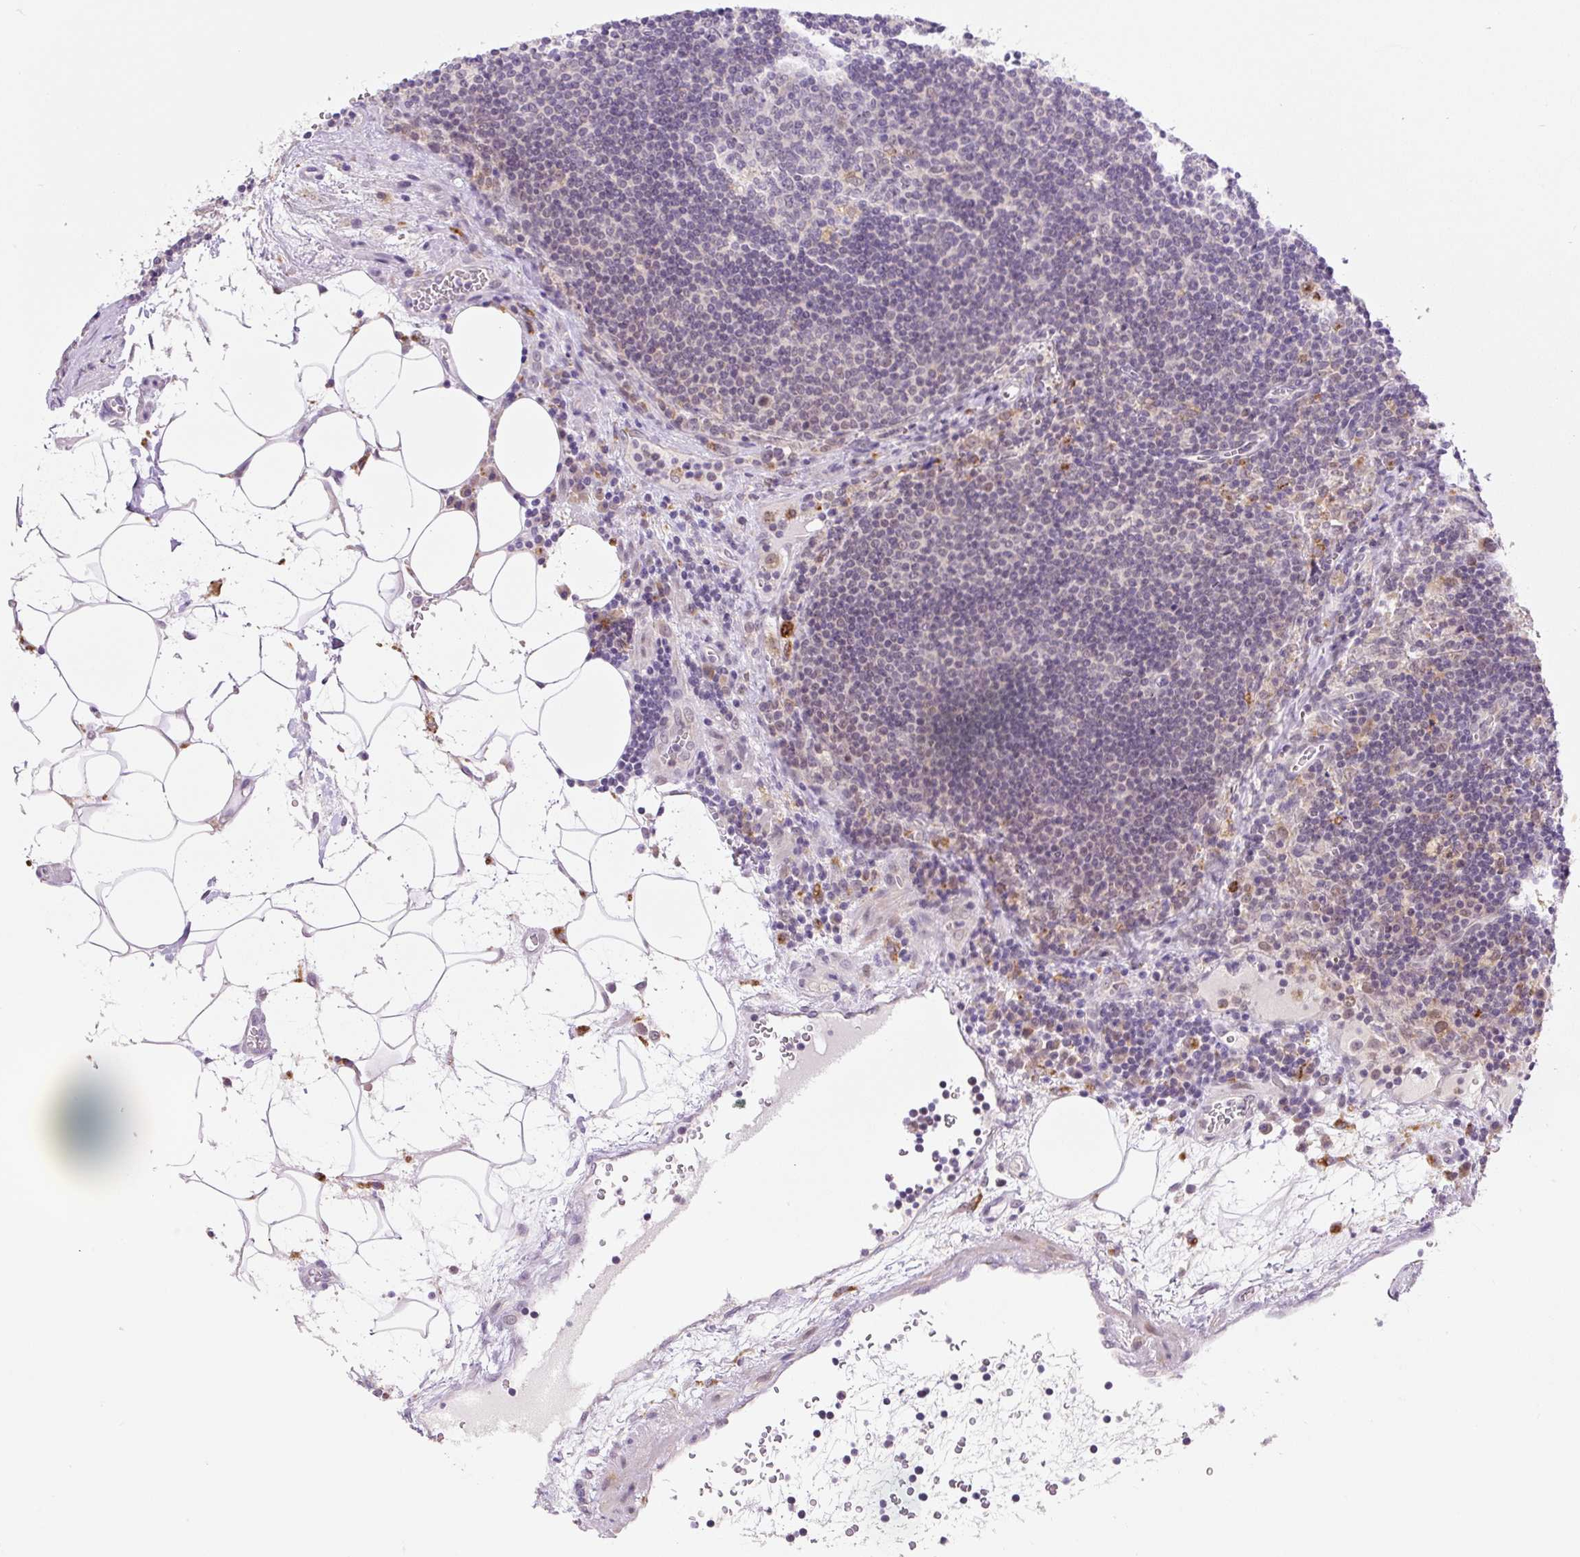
{"staining": {"intensity": "weak", "quantity": "<25%", "location": "cytoplasmic/membranous"}, "tissue": "lymph node", "cell_type": "Germinal center cells", "image_type": "normal", "snomed": [{"axis": "morphology", "description": "Normal tissue, NOS"}, {"axis": "topography", "description": "Lymph node"}], "caption": "A photomicrograph of human lymph node is negative for staining in germinal center cells. (DAB immunohistochemistry (IHC) with hematoxylin counter stain).", "gene": "CEBPZOS", "patient": {"sex": "male", "age": 58}}